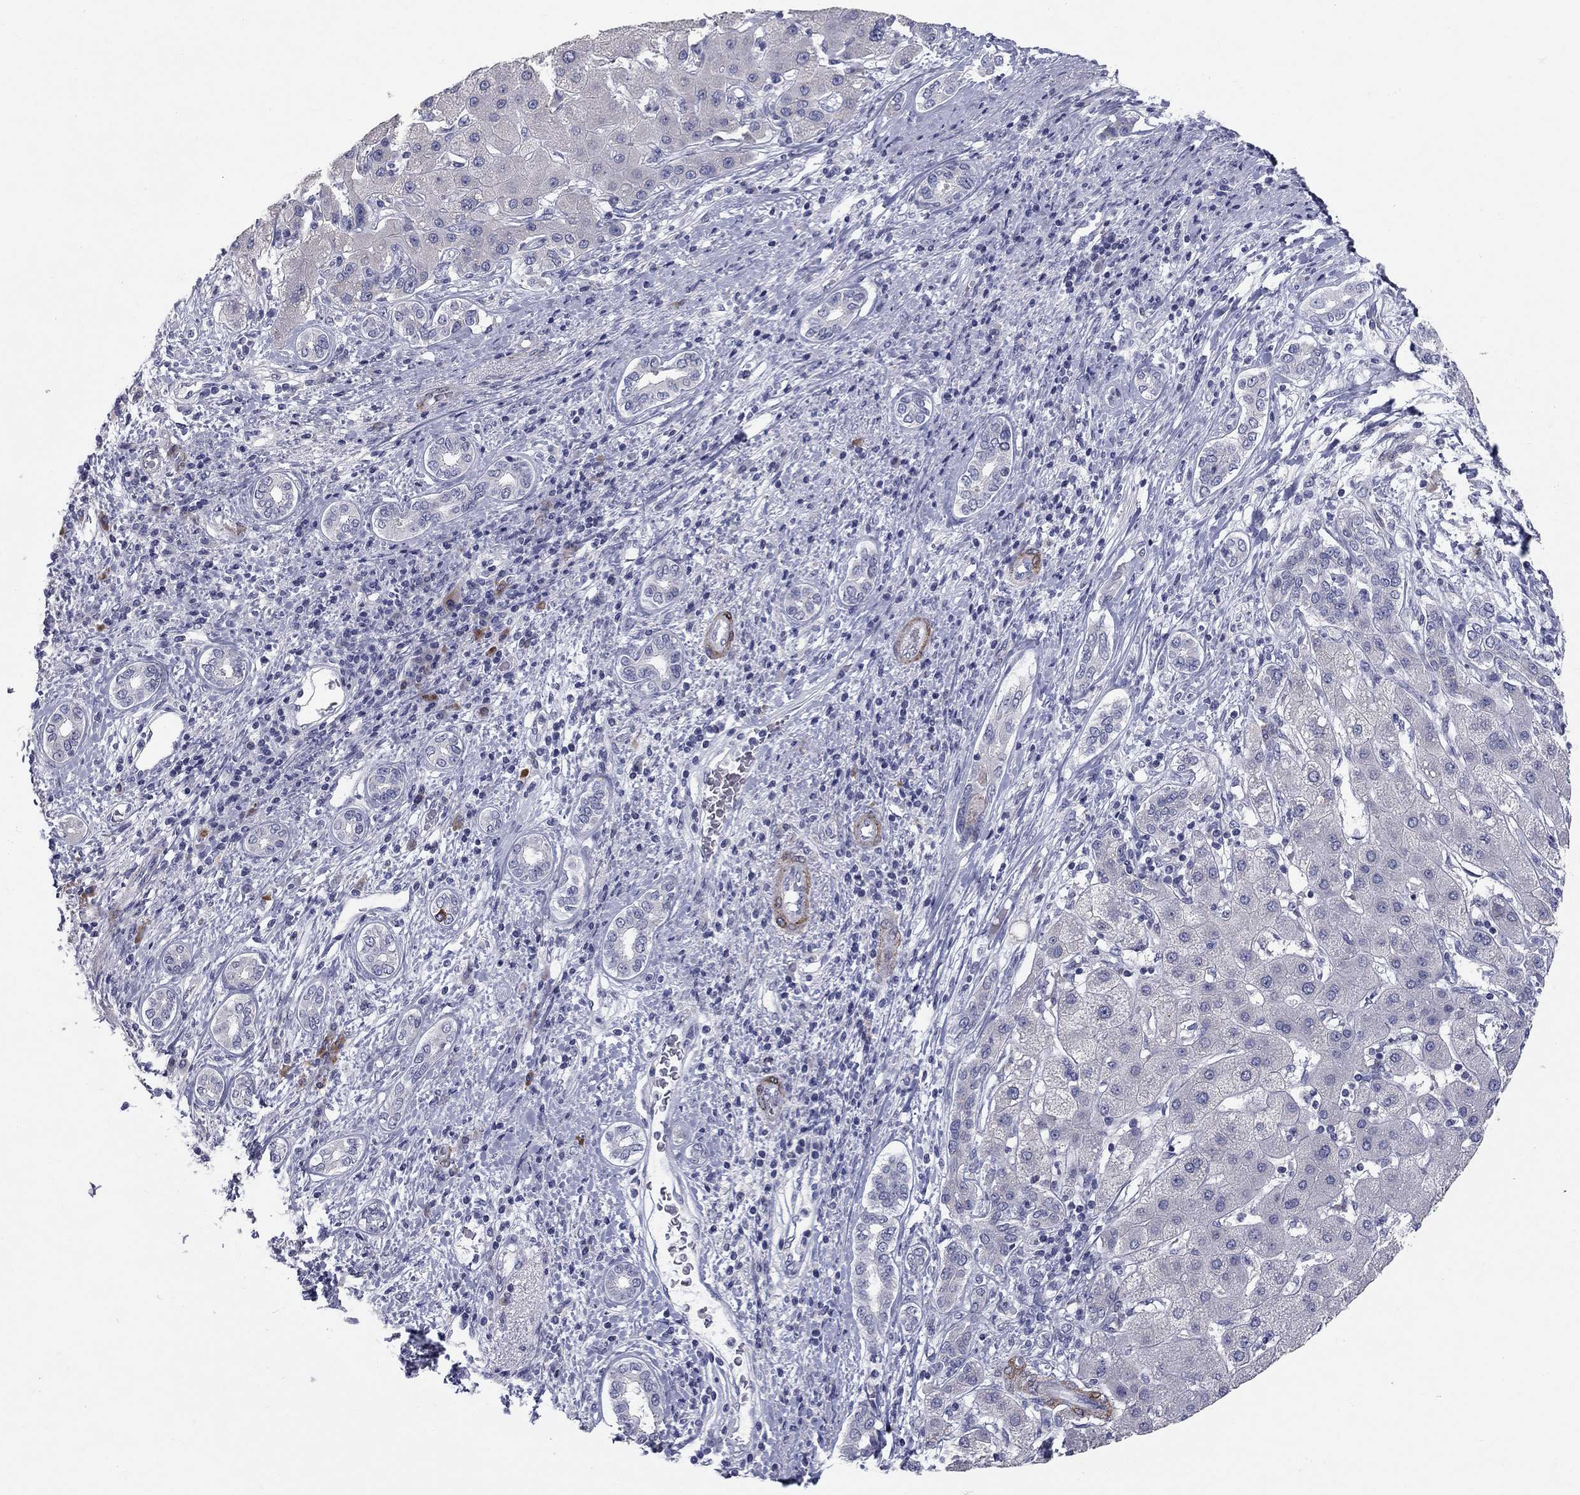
{"staining": {"intensity": "negative", "quantity": "none", "location": "none"}, "tissue": "liver cancer", "cell_type": "Tumor cells", "image_type": "cancer", "snomed": [{"axis": "morphology", "description": "Carcinoma, Hepatocellular, NOS"}, {"axis": "topography", "description": "Liver"}], "caption": "The micrograph reveals no staining of tumor cells in liver hepatocellular carcinoma.", "gene": "NTRK2", "patient": {"sex": "male", "age": 65}}